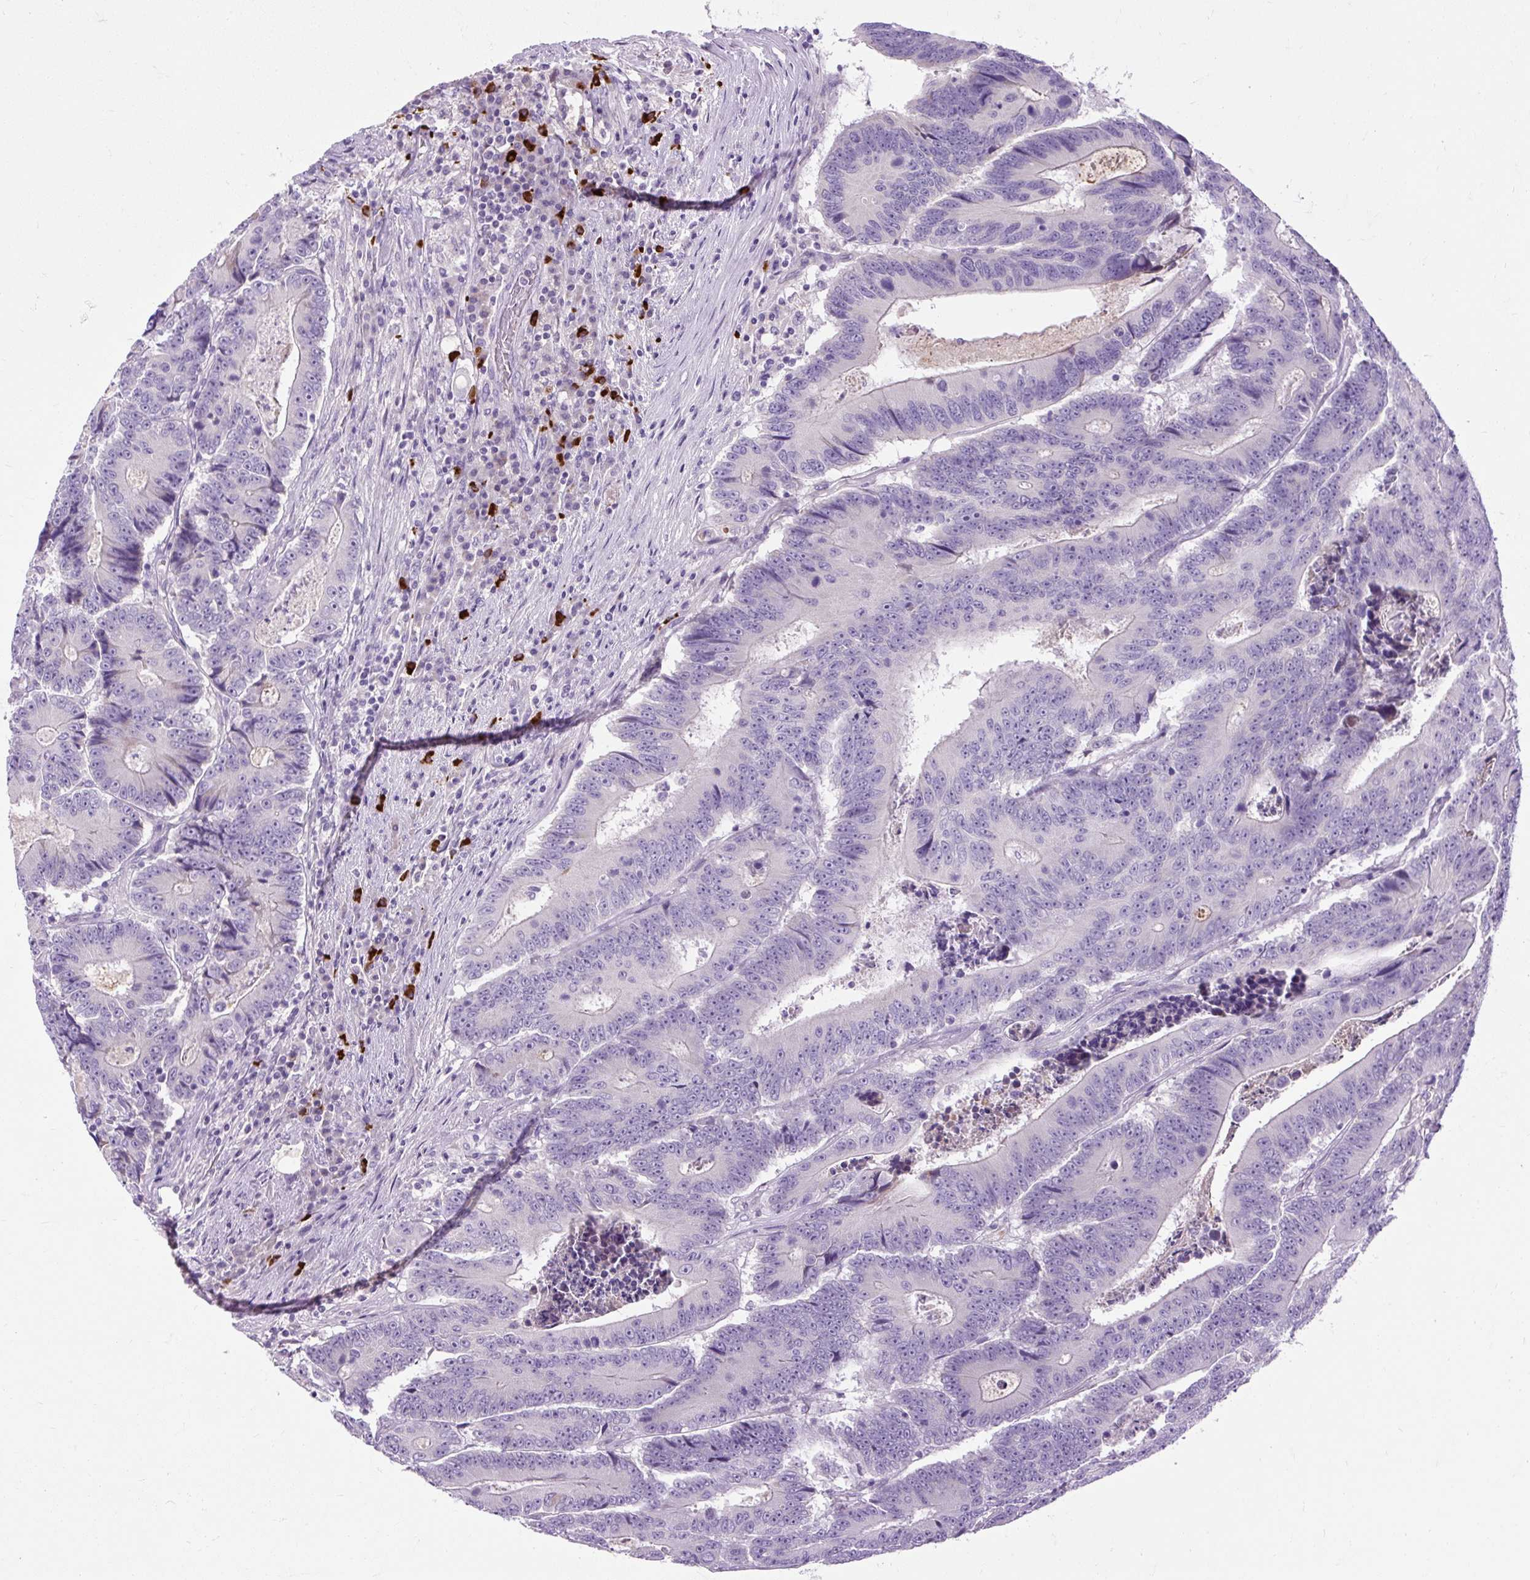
{"staining": {"intensity": "negative", "quantity": "none", "location": "none"}, "tissue": "colorectal cancer", "cell_type": "Tumor cells", "image_type": "cancer", "snomed": [{"axis": "morphology", "description": "Adenocarcinoma, NOS"}, {"axis": "topography", "description": "Colon"}], "caption": "A photomicrograph of colorectal adenocarcinoma stained for a protein displays no brown staining in tumor cells.", "gene": "ARRDC2", "patient": {"sex": "male", "age": 83}}